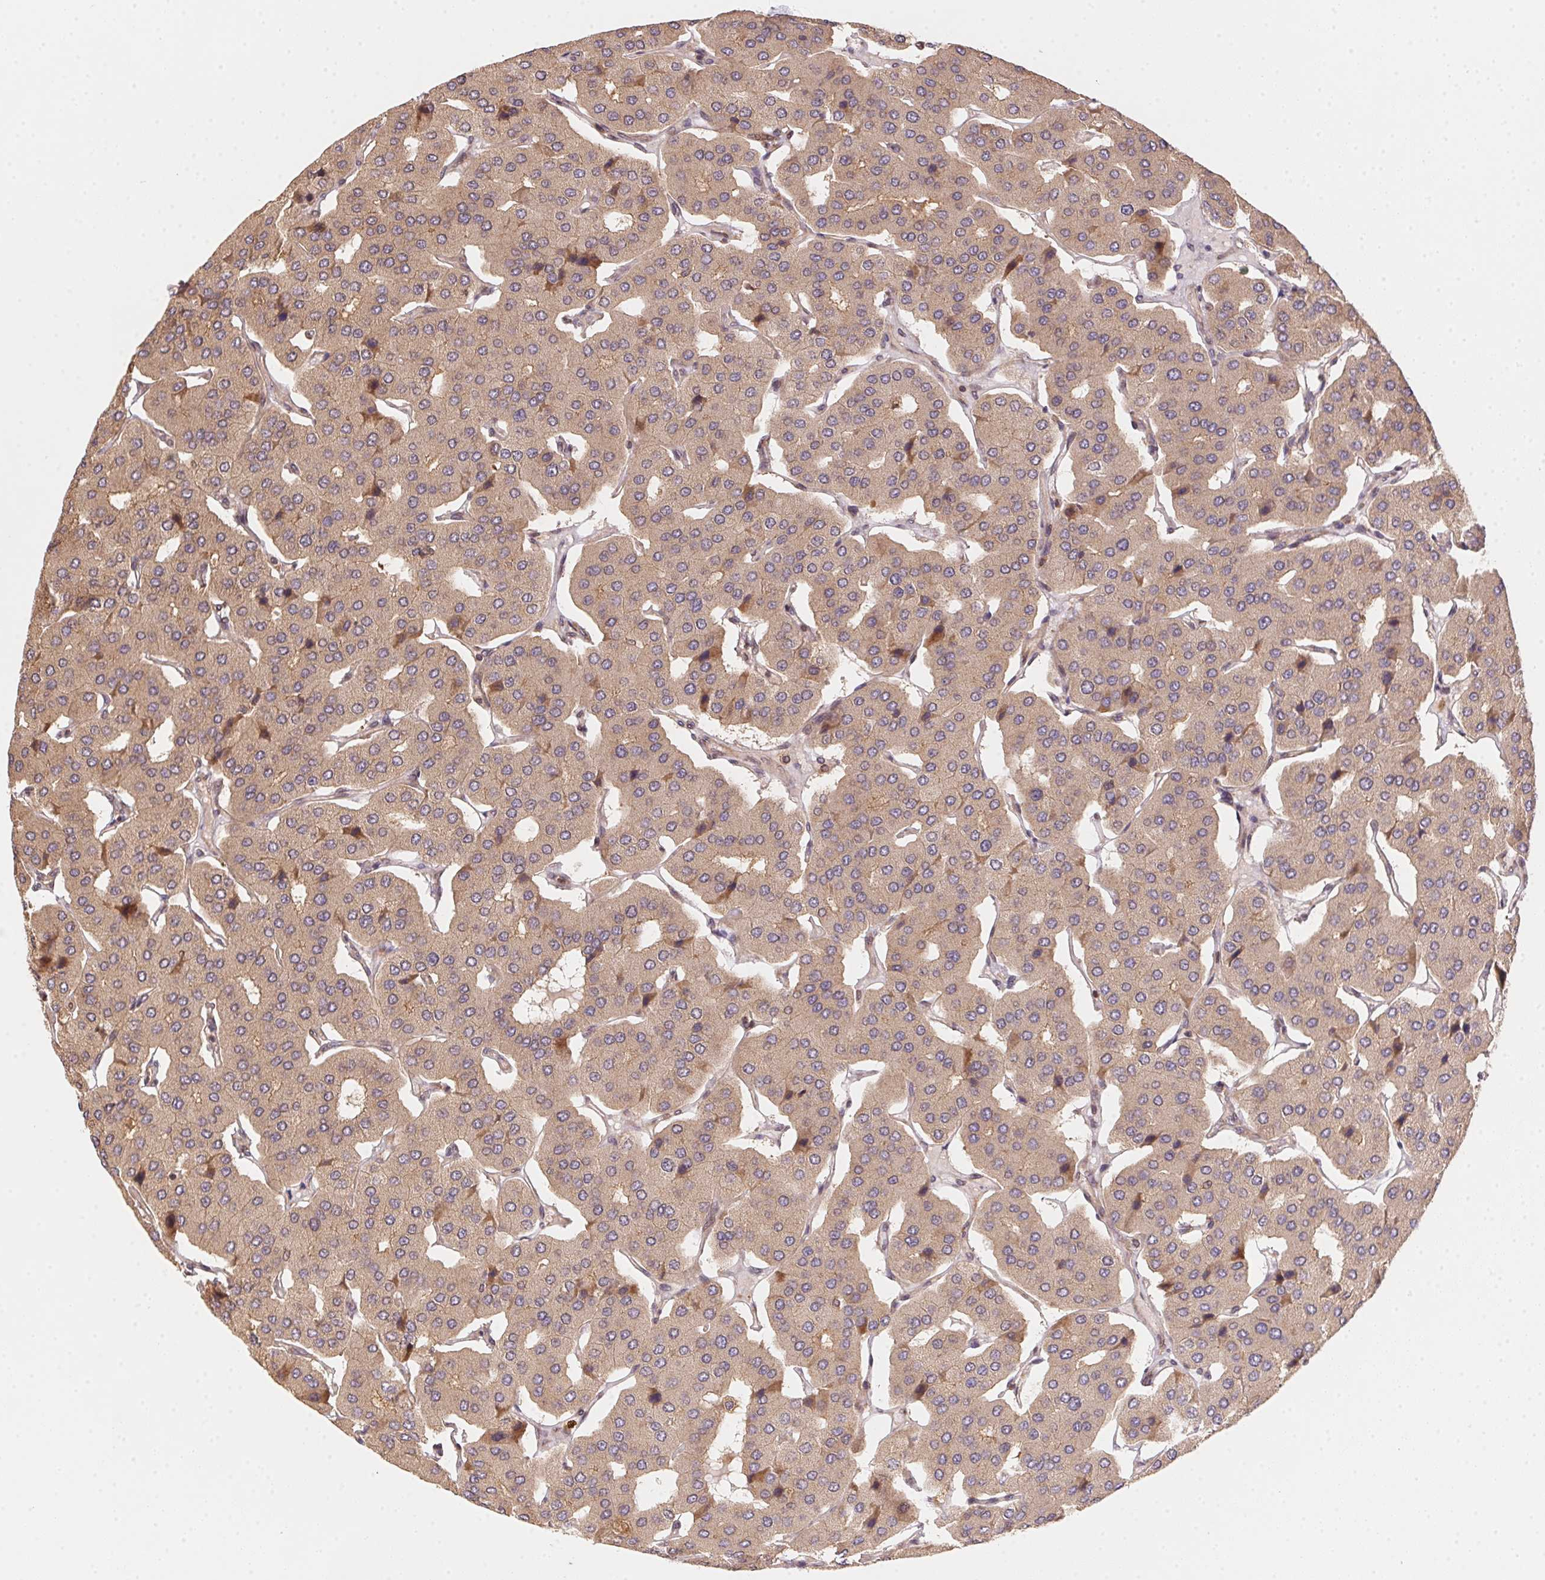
{"staining": {"intensity": "weak", "quantity": ">75%", "location": "cytoplasmic/membranous"}, "tissue": "parathyroid gland", "cell_type": "Glandular cells", "image_type": "normal", "snomed": [{"axis": "morphology", "description": "Normal tissue, NOS"}, {"axis": "morphology", "description": "Adenoma, NOS"}, {"axis": "topography", "description": "Parathyroid gland"}], "caption": "IHC image of unremarkable parathyroid gland: human parathyroid gland stained using IHC exhibits low levels of weak protein expression localized specifically in the cytoplasmic/membranous of glandular cells, appearing as a cytoplasmic/membranous brown color.", "gene": "MEX3D", "patient": {"sex": "female", "age": 86}}